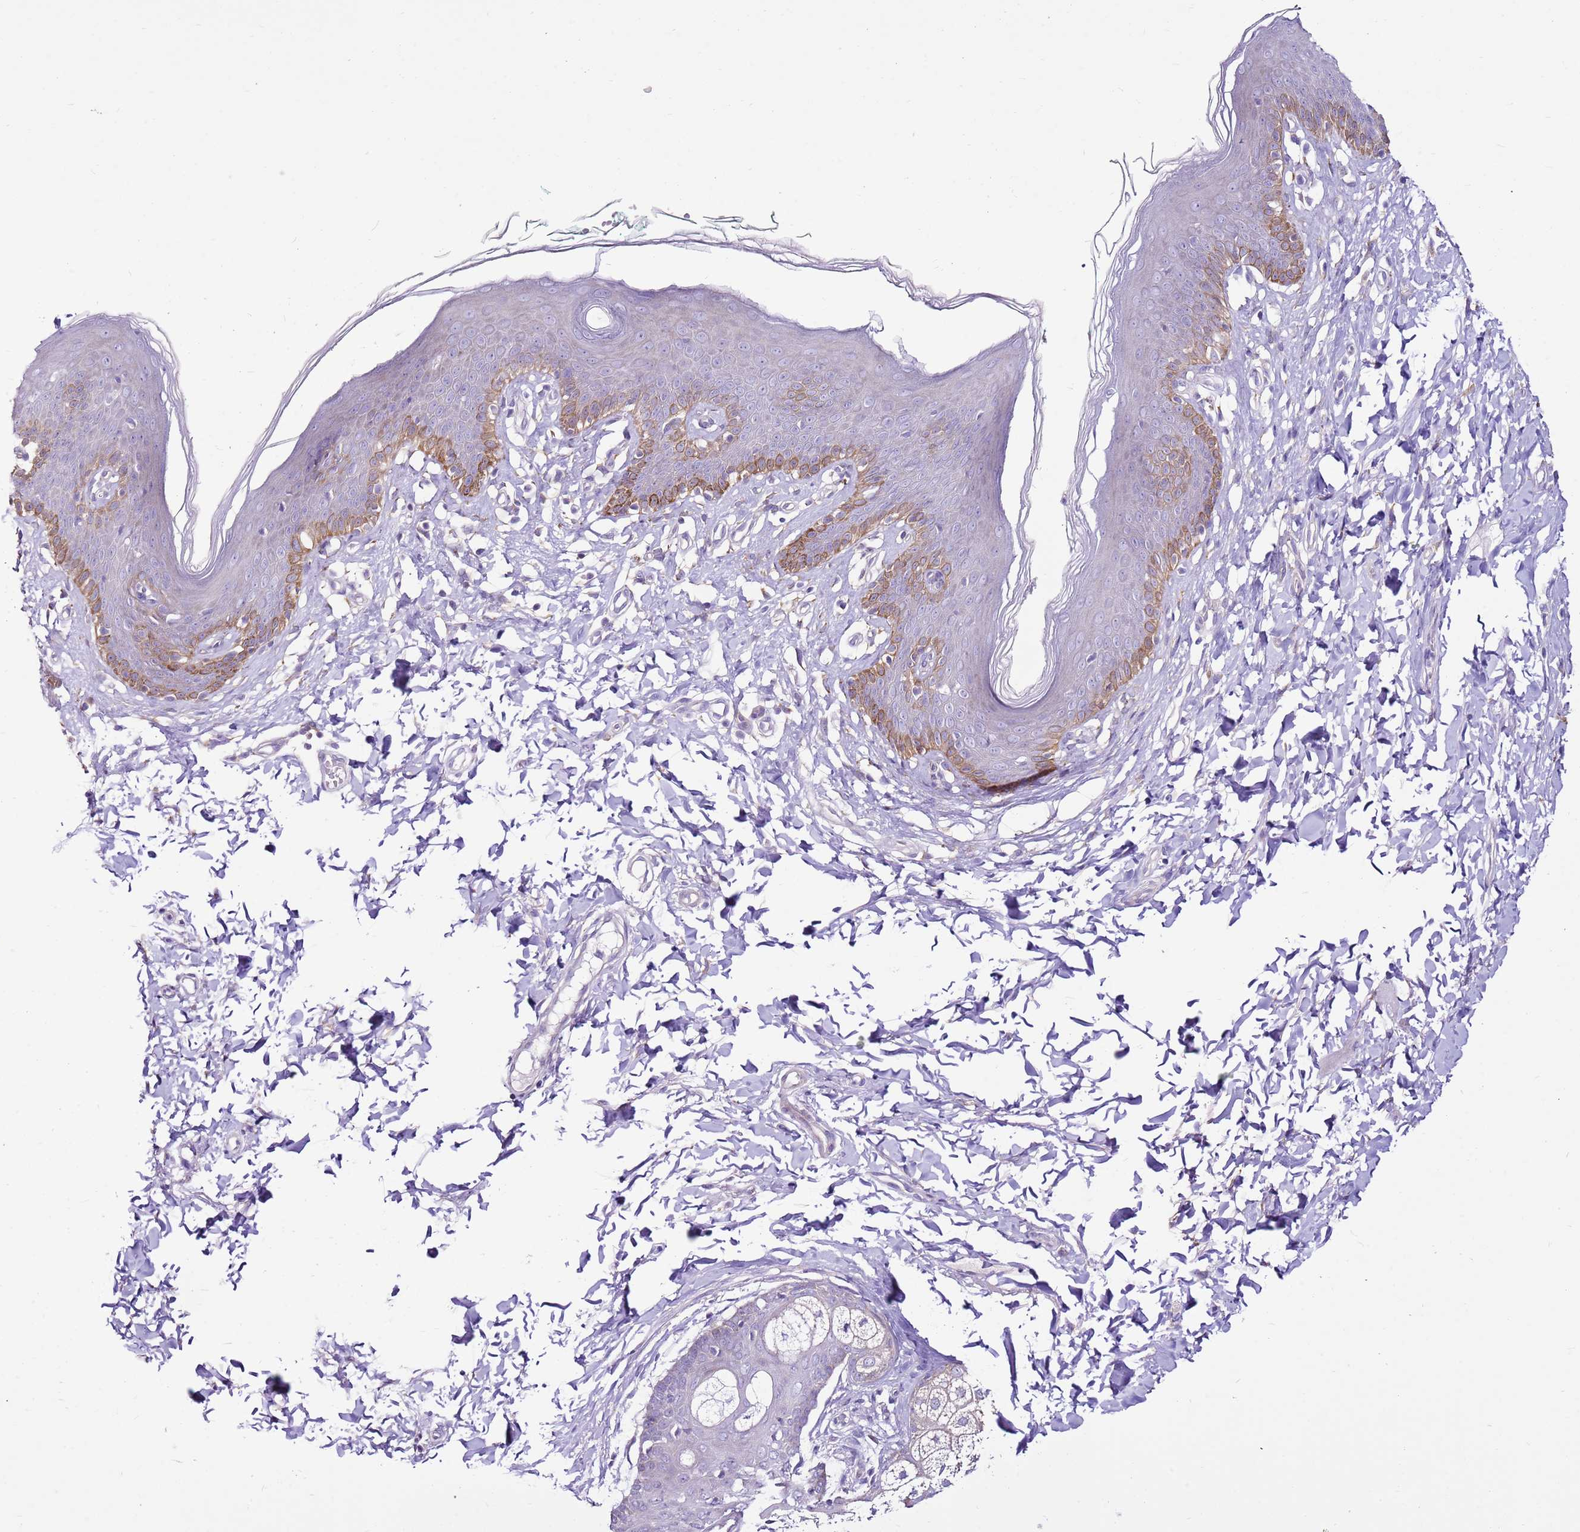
{"staining": {"intensity": "moderate", "quantity": "<25%", "location": "cytoplasmic/membranous"}, "tissue": "skin", "cell_type": "Epidermal cells", "image_type": "normal", "snomed": [{"axis": "morphology", "description": "Normal tissue, NOS"}, {"axis": "topography", "description": "Vulva"}], "caption": "Moderate cytoplasmic/membranous positivity for a protein is appreciated in approximately <25% of epidermal cells of unremarkable skin using immunohistochemistry.", "gene": "SLC38A5", "patient": {"sex": "female", "age": 66}}